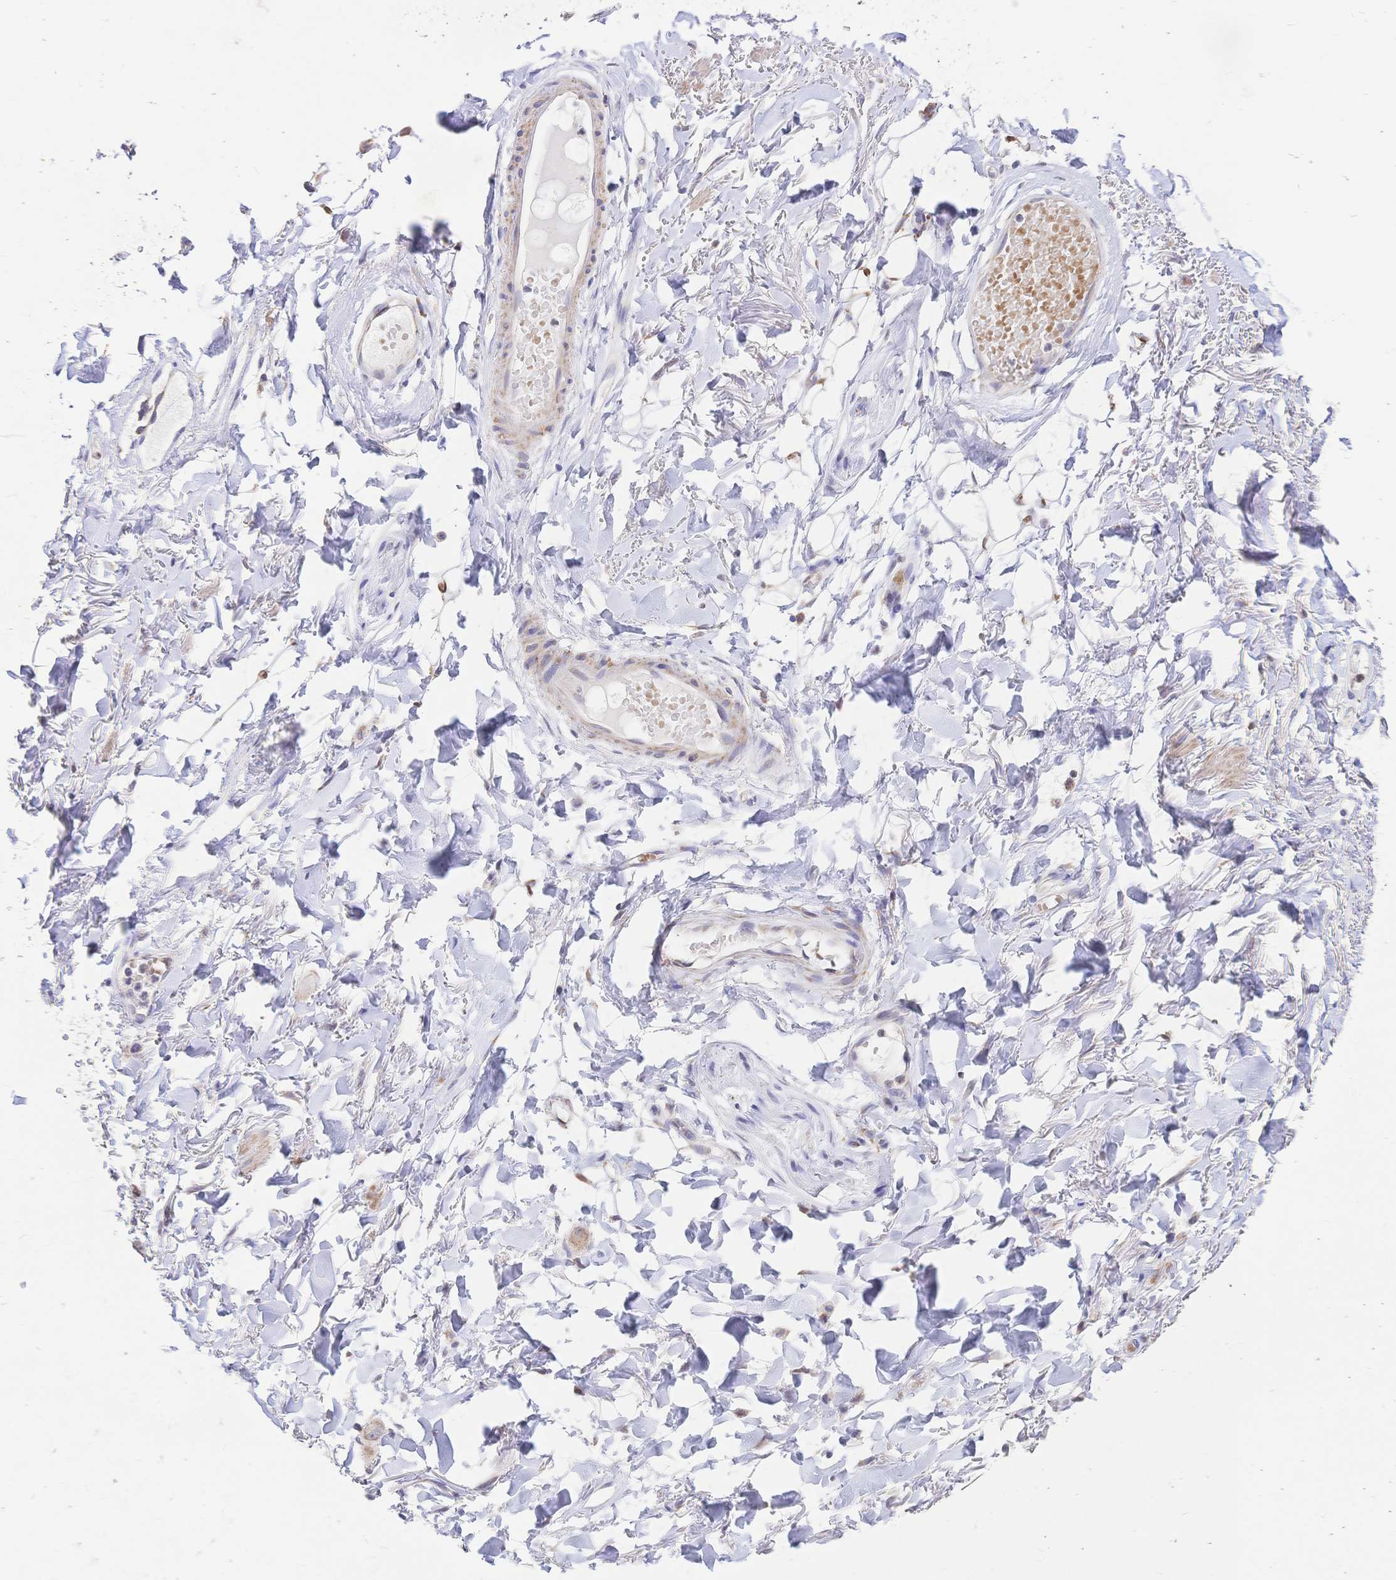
{"staining": {"intensity": "negative", "quantity": "none", "location": "none"}, "tissue": "adipose tissue", "cell_type": "Adipocytes", "image_type": "normal", "snomed": [{"axis": "morphology", "description": "Normal tissue, NOS"}, {"axis": "topography", "description": "Anal"}, {"axis": "topography", "description": "Peripheral nerve tissue"}], "caption": "Immunohistochemistry (IHC) of normal adipose tissue demonstrates no staining in adipocytes. Brightfield microscopy of immunohistochemistry (IHC) stained with DAB (brown) and hematoxylin (blue), captured at high magnification.", "gene": "CLEC18A", "patient": {"sex": "male", "age": 78}}